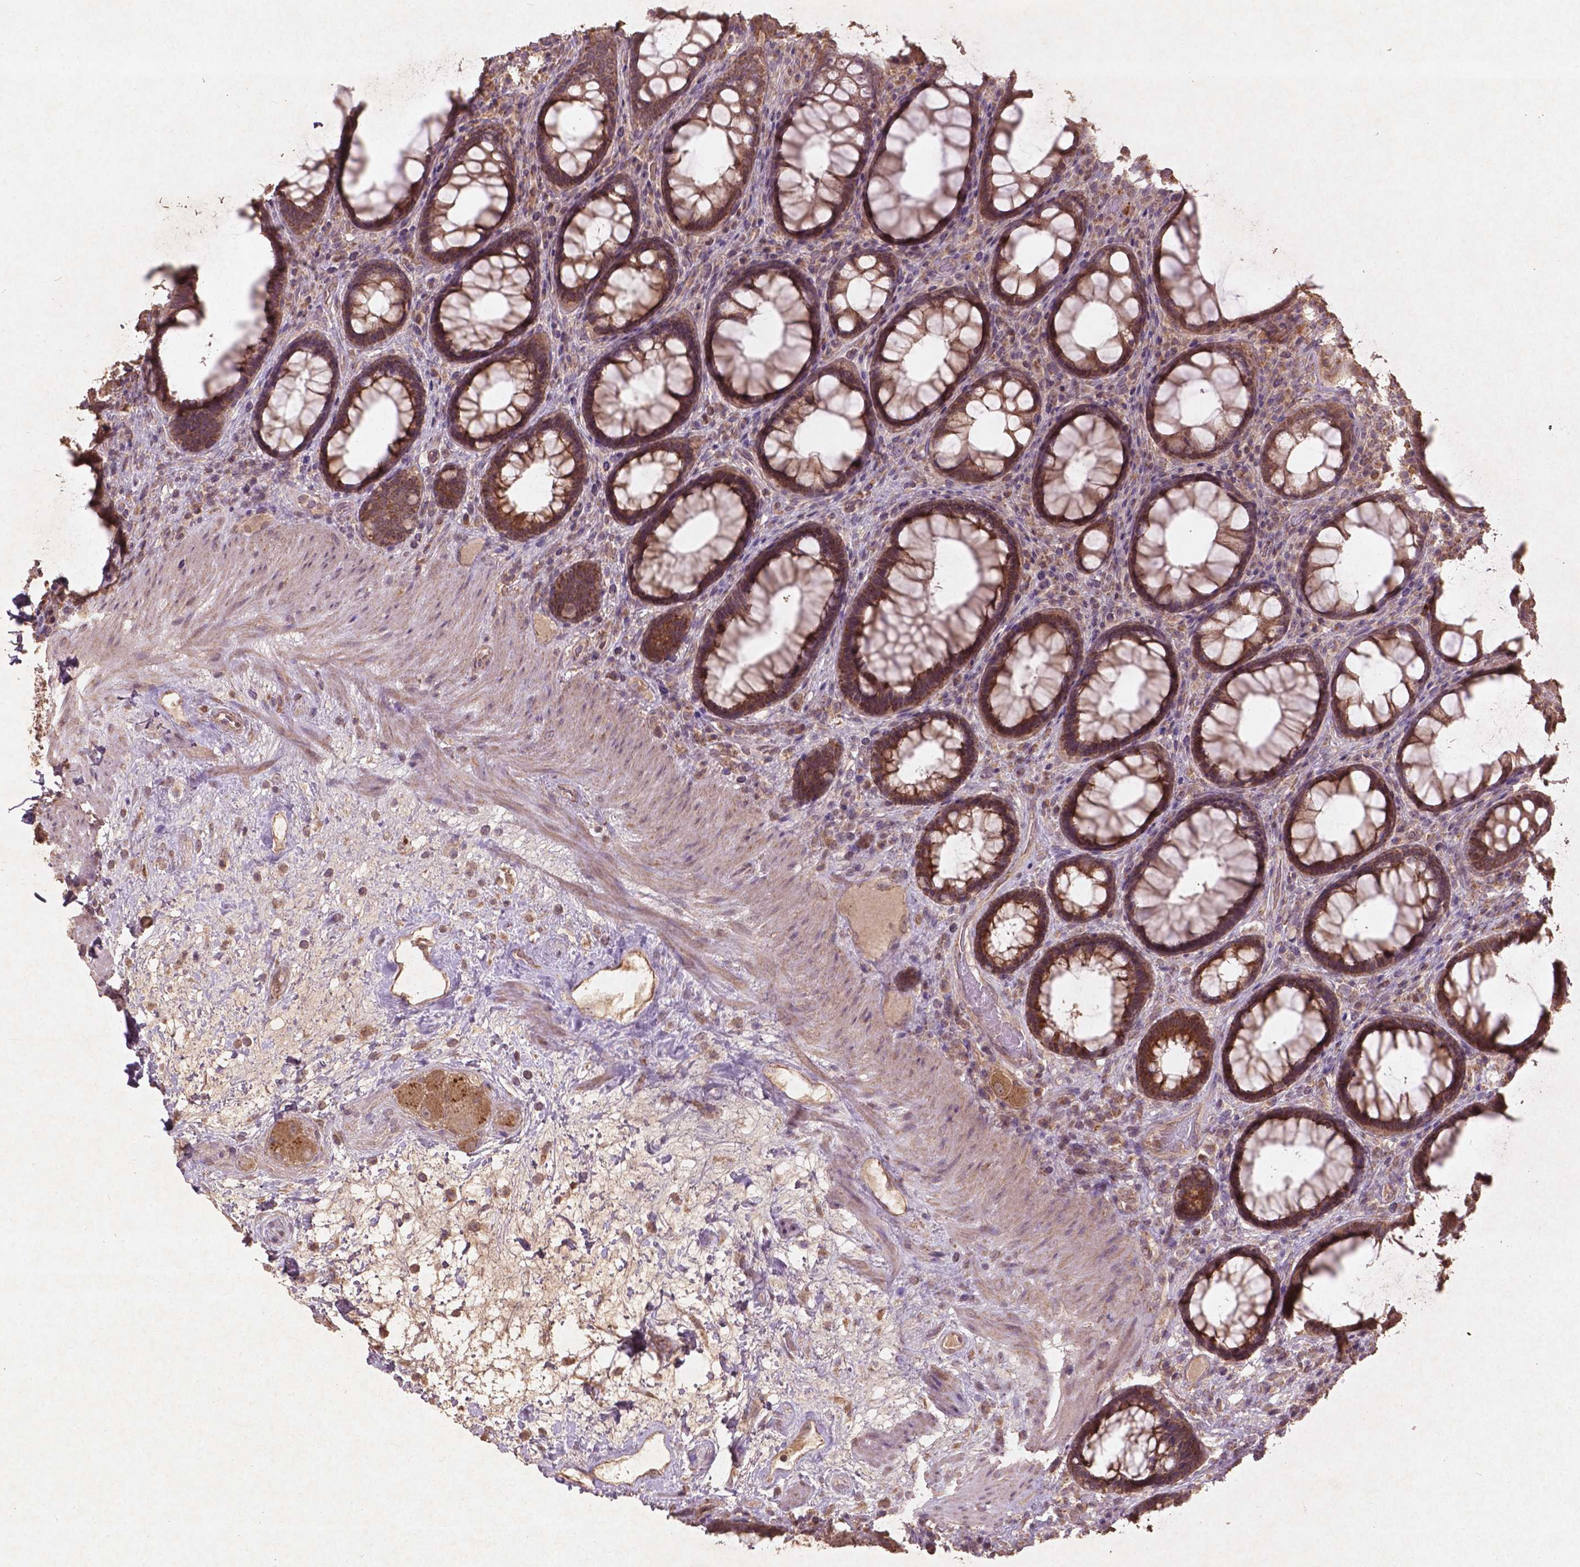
{"staining": {"intensity": "moderate", "quantity": ">75%", "location": "cytoplasmic/membranous"}, "tissue": "rectum", "cell_type": "Glandular cells", "image_type": "normal", "snomed": [{"axis": "morphology", "description": "Normal tissue, NOS"}, {"axis": "topography", "description": "Rectum"}], "caption": "A brown stain highlights moderate cytoplasmic/membranous positivity of a protein in glandular cells of benign human rectum. (DAB (3,3'-diaminobenzidine) IHC, brown staining for protein, blue staining for nuclei).", "gene": "ST6GALNAC5", "patient": {"sex": "male", "age": 72}}